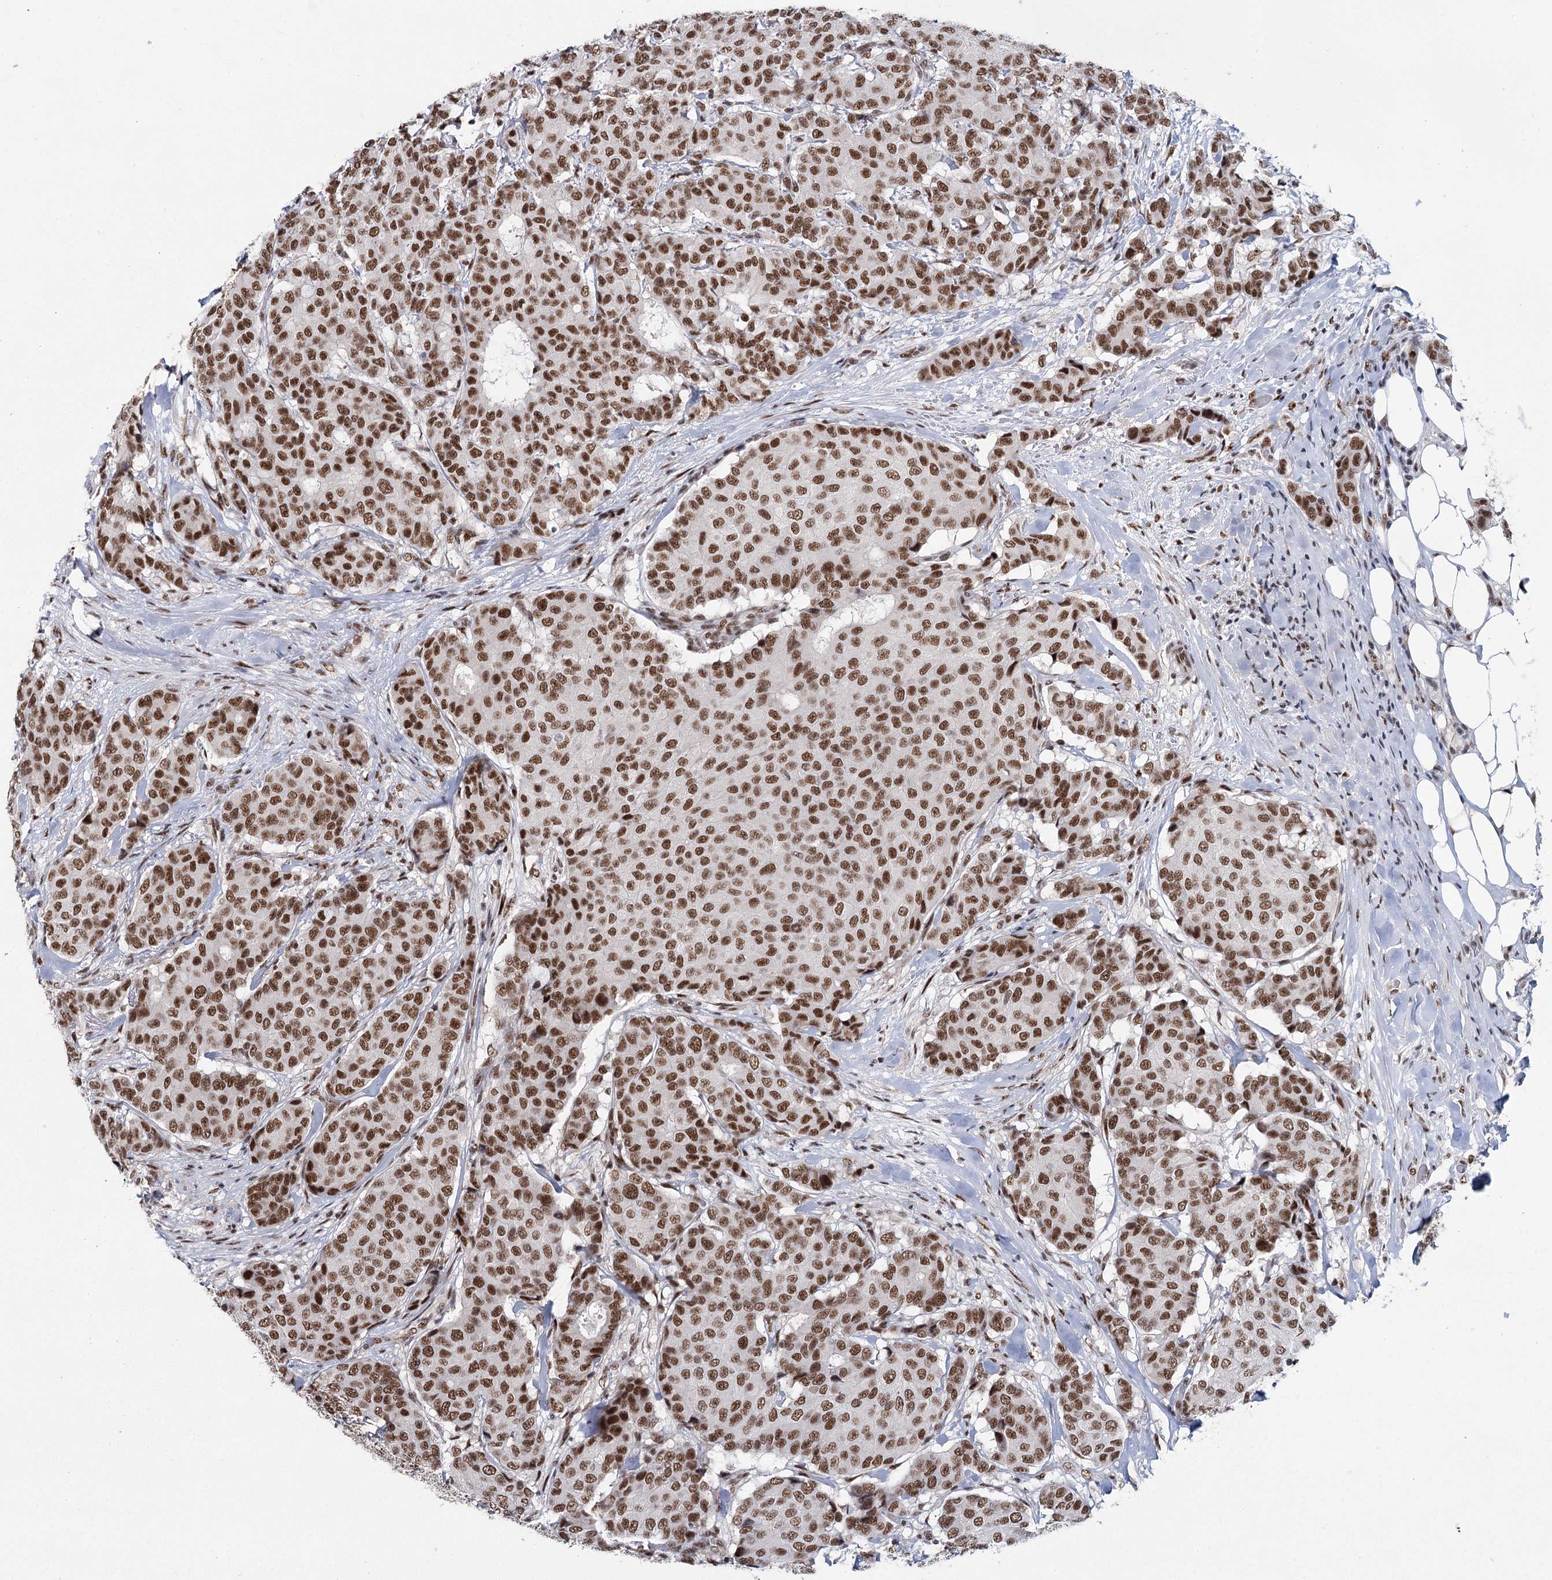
{"staining": {"intensity": "strong", "quantity": ">75%", "location": "nuclear"}, "tissue": "breast cancer", "cell_type": "Tumor cells", "image_type": "cancer", "snomed": [{"axis": "morphology", "description": "Duct carcinoma"}, {"axis": "topography", "description": "Breast"}], "caption": "IHC histopathology image of neoplastic tissue: human breast intraductal carcinoma stained using immunohistochemistry (IHC) demonstrates high levels of strong protein expression localized specifically in the nuclear of tumor cells, appearing as a nuclear brown color.", "gene": "SCAF8", "patient": {"sex": "female", "age": 75}}